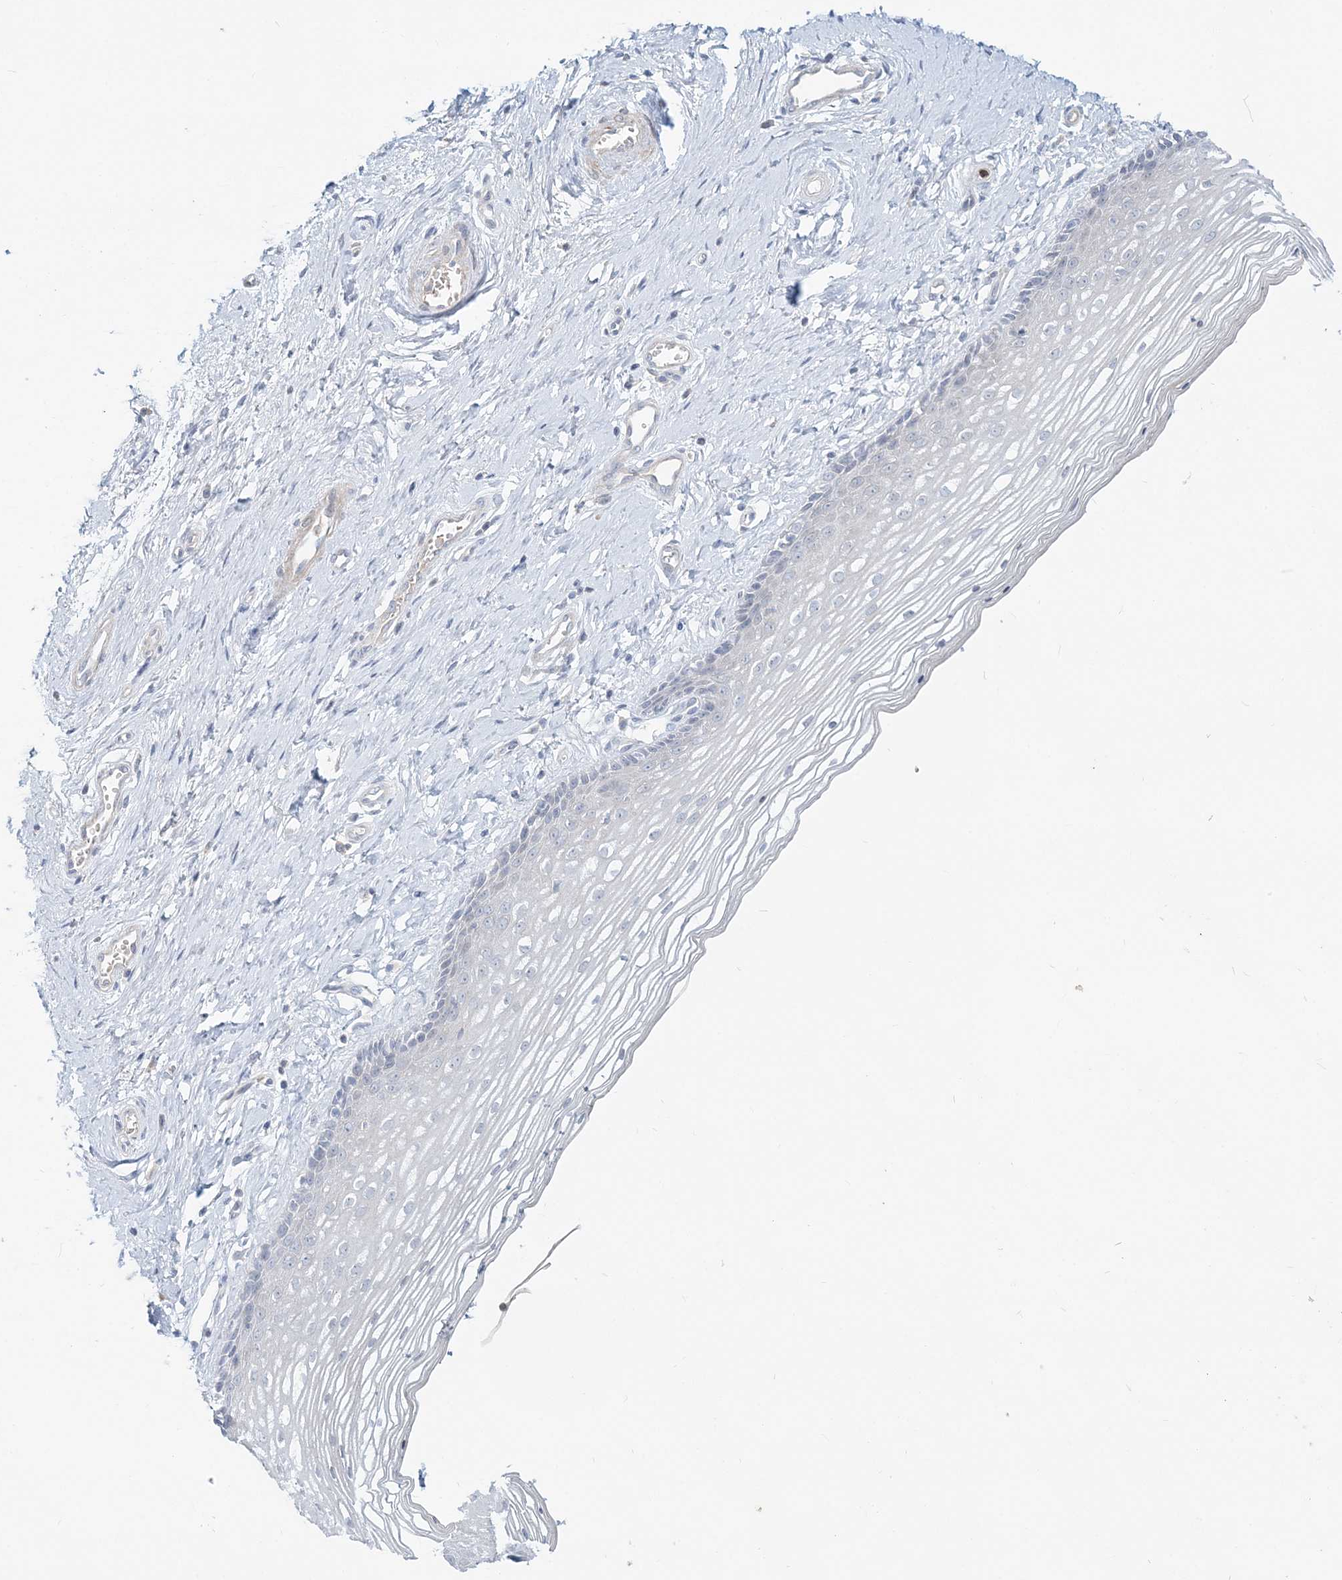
{"staining": {"intensity": "negative", "quantity": "none", "location": "none"}, "tissue": "vagina", "cell_type": "Squamous epithelial cells", "image_type": "normal", "snomed": [{"axis": "morphology", "description": "Normal tissue, NOS"}, {"axis": "topography", "description": "Vagina"}], "caption": "Immunohistochemistry of benign vagina reveals no positivity in squamous epithelial cells. Nuclei are stained in blue.", "gene": "DNAH5", "patient": {"sex": "female", "age": 46}}